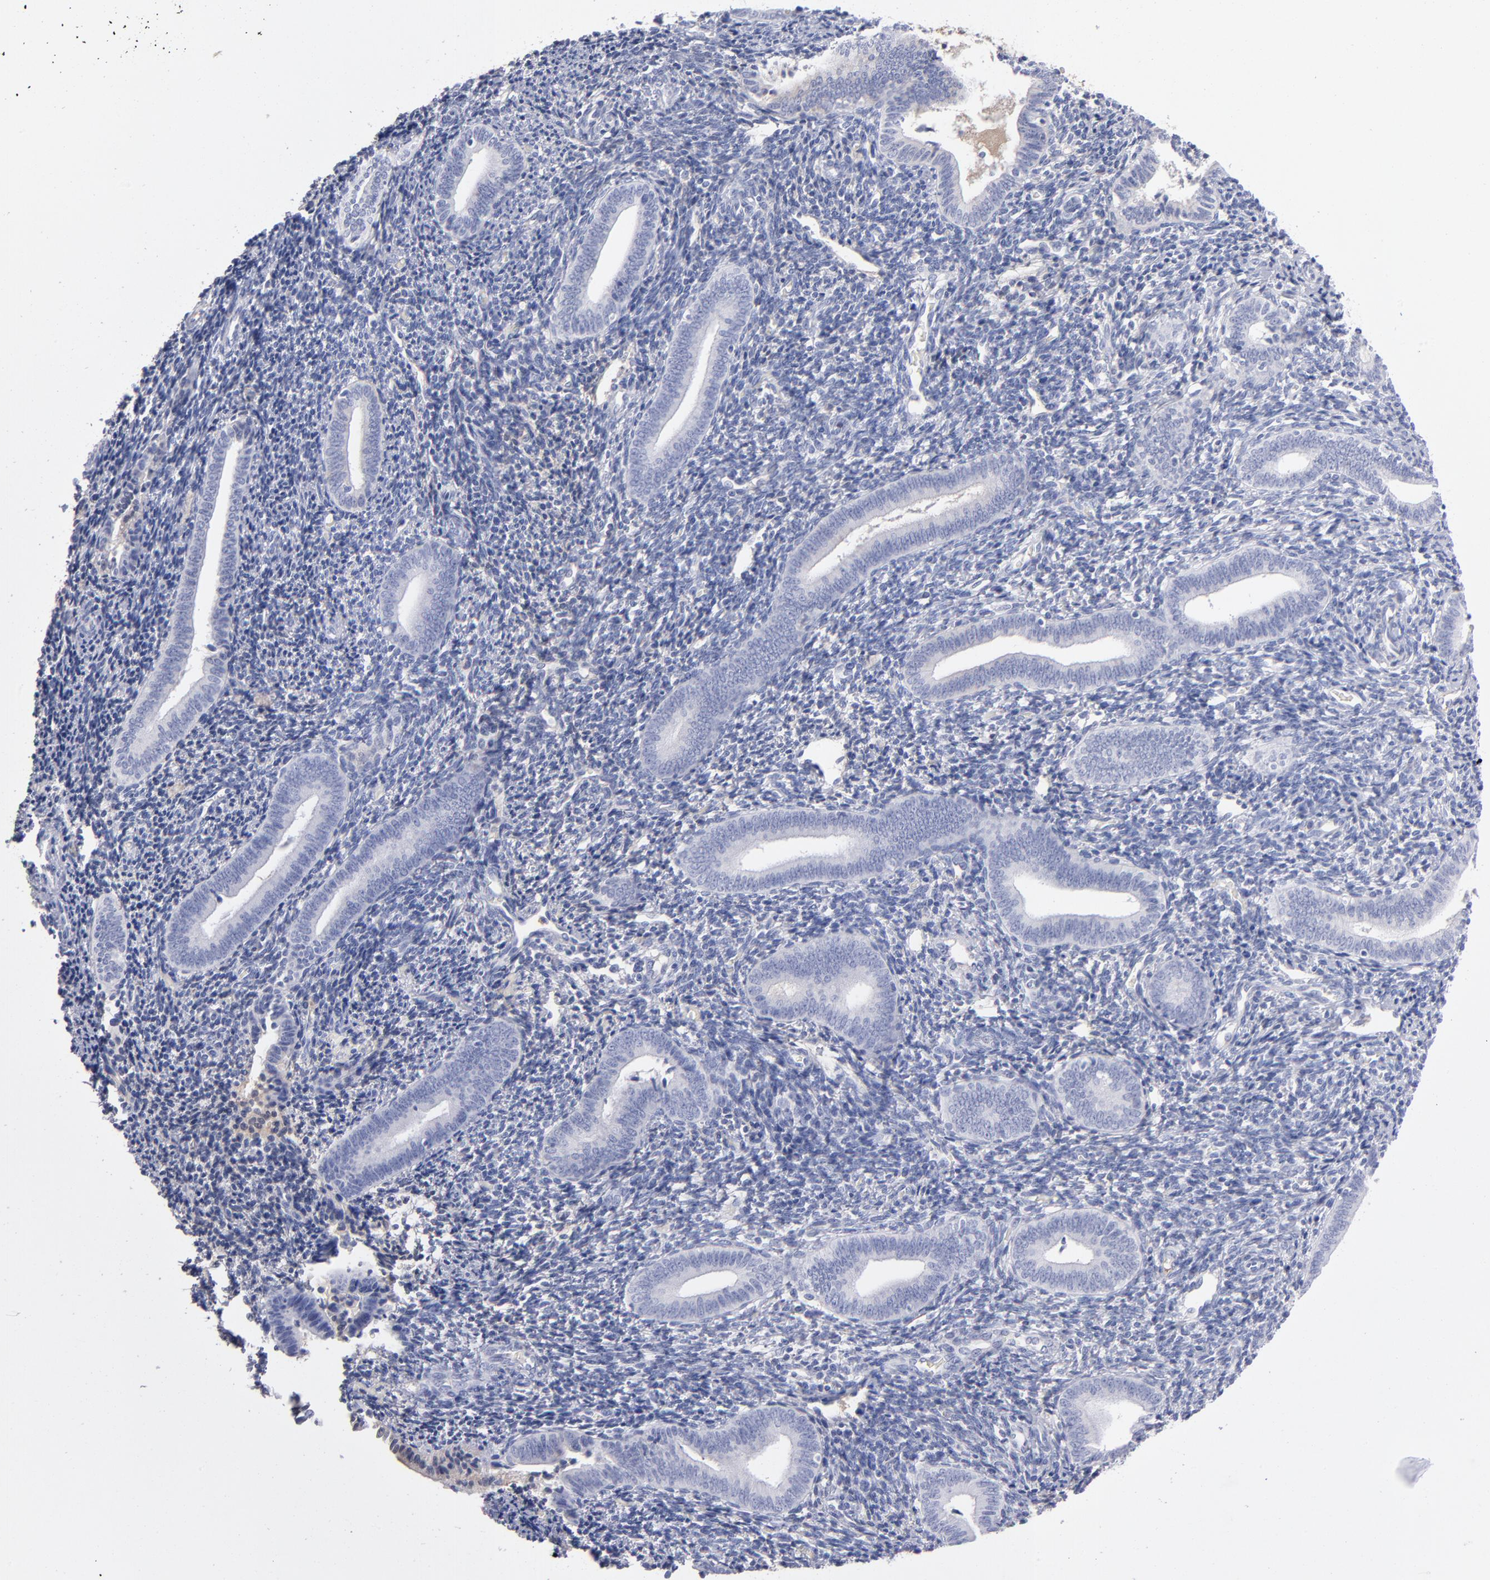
{"staining": {"intensity": "weak", "quantity": ">75%", "location": "cytoplasmic/membranous"}, "tissue": "endometrium", "cell_type": "Cells in endometrial stroma", "image_type": "normal", "snomed": [{"axis": "morphology", "description": "Normal tissue, NOS"}, {"axis": "topography", "description": "Uterus"}, {"axis": "topography", "description": "Endometrium"}], "caption": "An image of endometrium stained for a protein reveals weak cytoplasmic/membranous brown staining in cells in endometrial stroma. Immunohistochemistry stains the protein of interest in brown and the nuclei are stained blue.", "gene": "HP", "patient": {"sex": "female", "age": 33}}